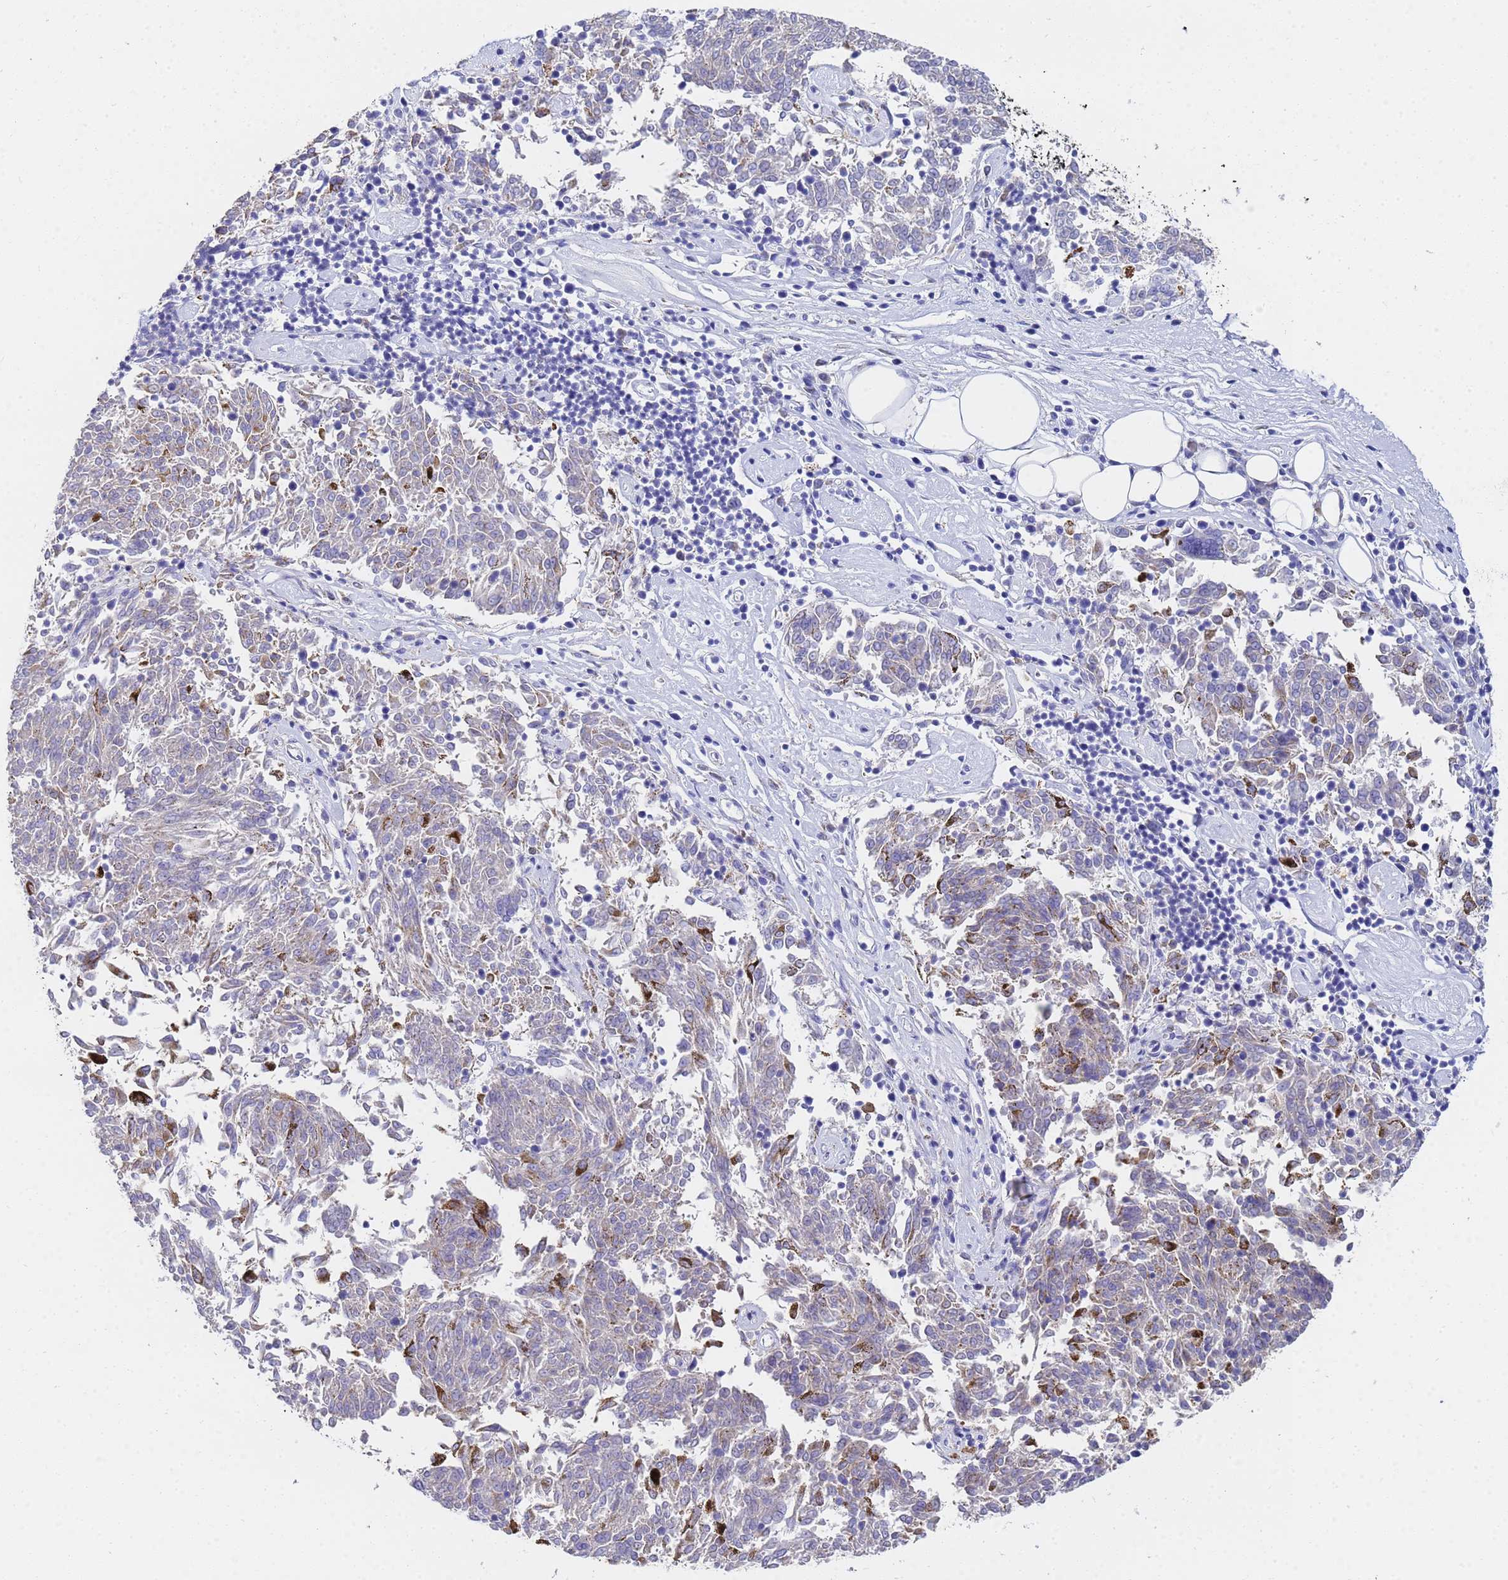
{"staining": {"intensity": "negative", "quantity": "none", "location": "none"}, "tissue": "melanoma", "cell_type": "Tumor cells", "image_type": "cancer", "snomed": [{"axis": "morphology", "description": "Malignant melanoma, NOS"}, {"axis": "topography", "description": "Skin"}], "caption": "A high-resolution image shows immunohistochemistry staining of melanoma, which demonstrates no significant positivity in tumor cells.", "gene": "C2orf72", "patient": {"sex": "female", "age": 72}}